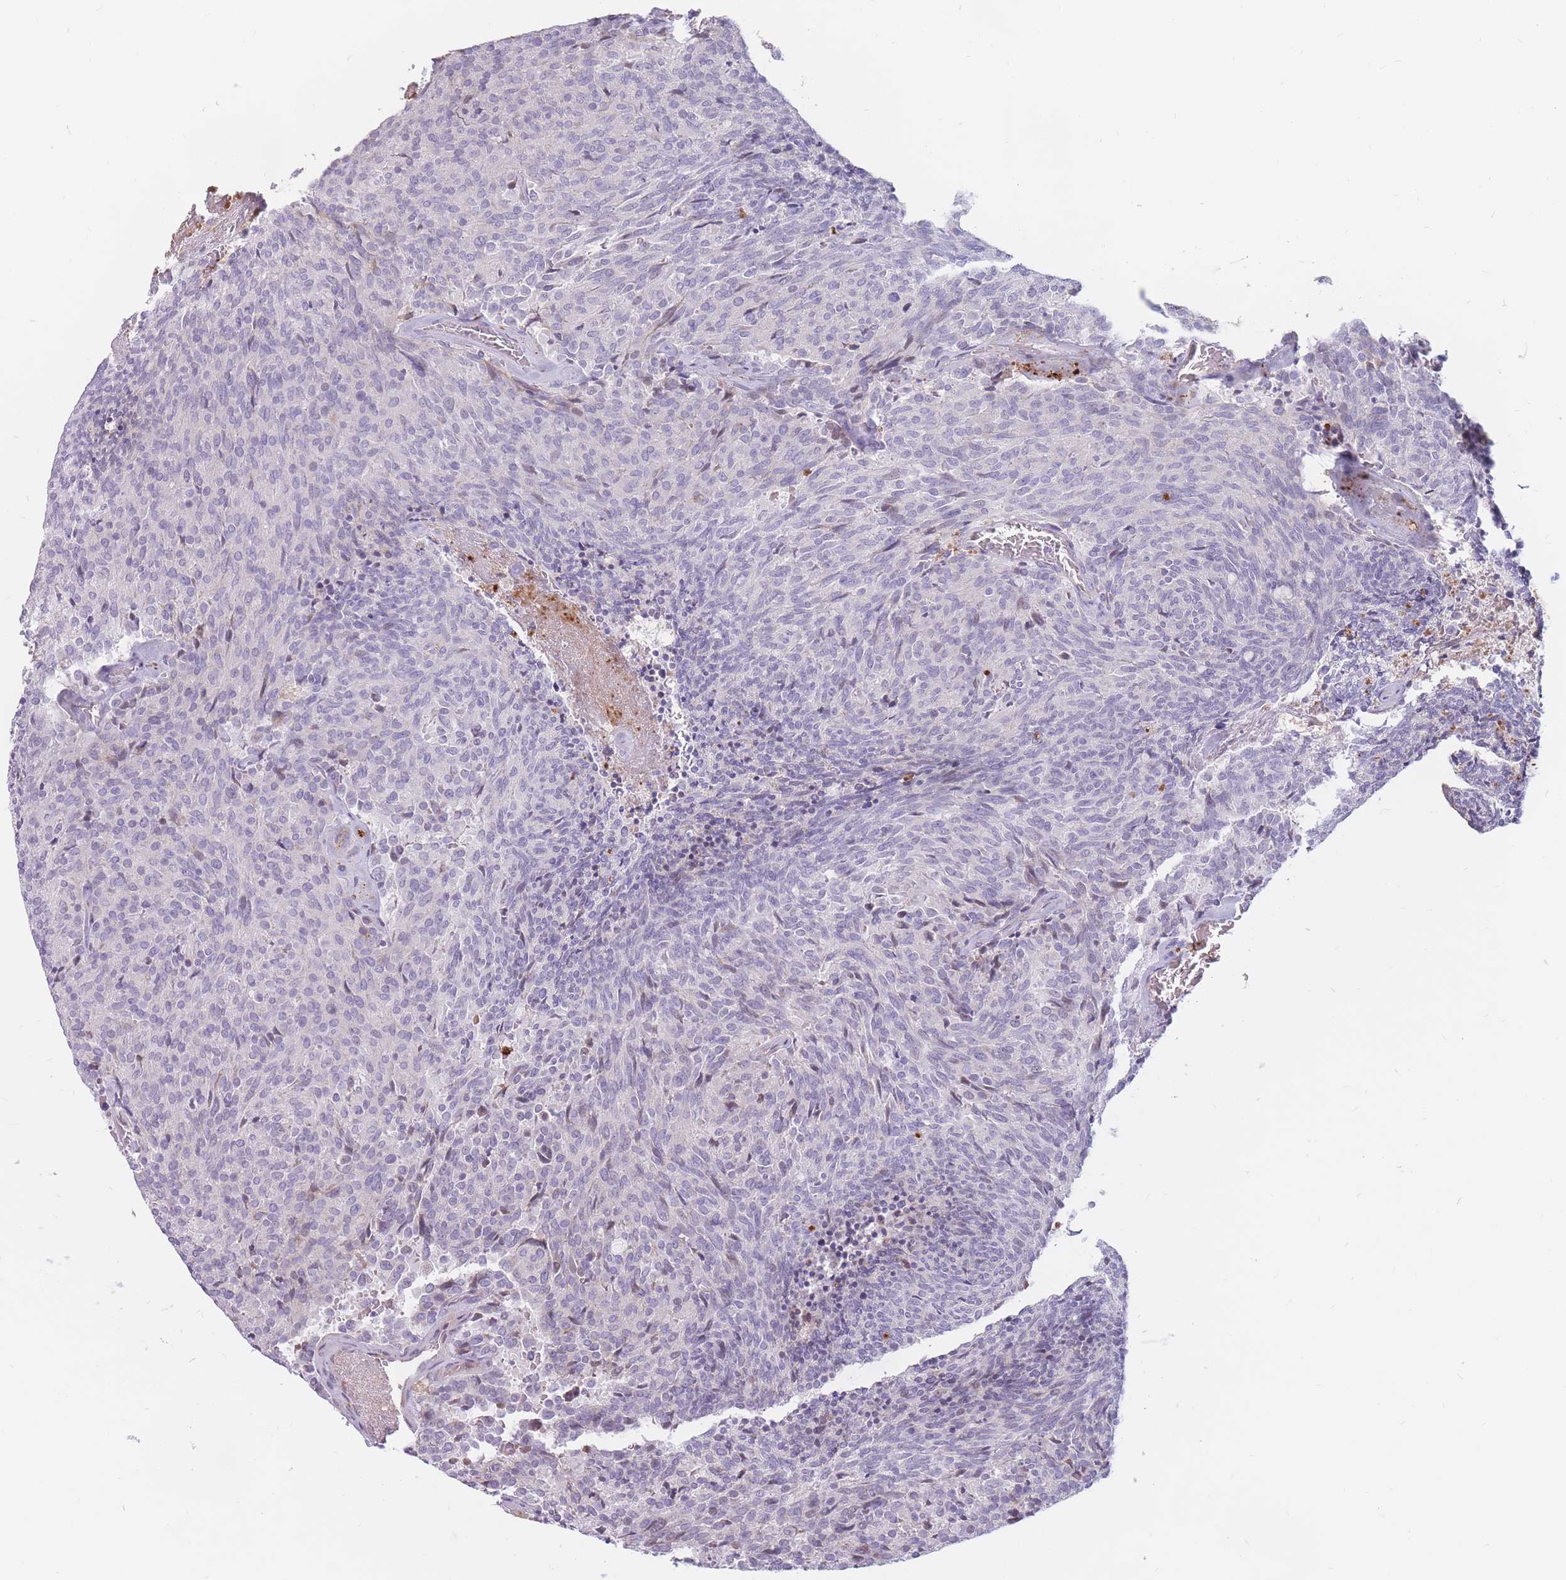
{"staining": {"intensity": "negative", "quantity": "none", "location": "none"}, "tissue": "carcinoid", "cell_type": "Tumor cells", "image_type": "cancer", "snomed": [{"axis": "morphology", "description": "Carcinoid, malignant, NOS"}, {"axis": "topography", "description": "Pancreas"}], "caption": "Immunohistochemistry image of neoplastic tissue: human carcinoid stained with DAB (3,3'-diaminobenzidine) exhibits no significant protein staining in tumor cells. (DAB immunohistochemistry with hematoxylin counter stain).", "gene": "PTGDR", "patient": {"sex": "female", "age": 54}}